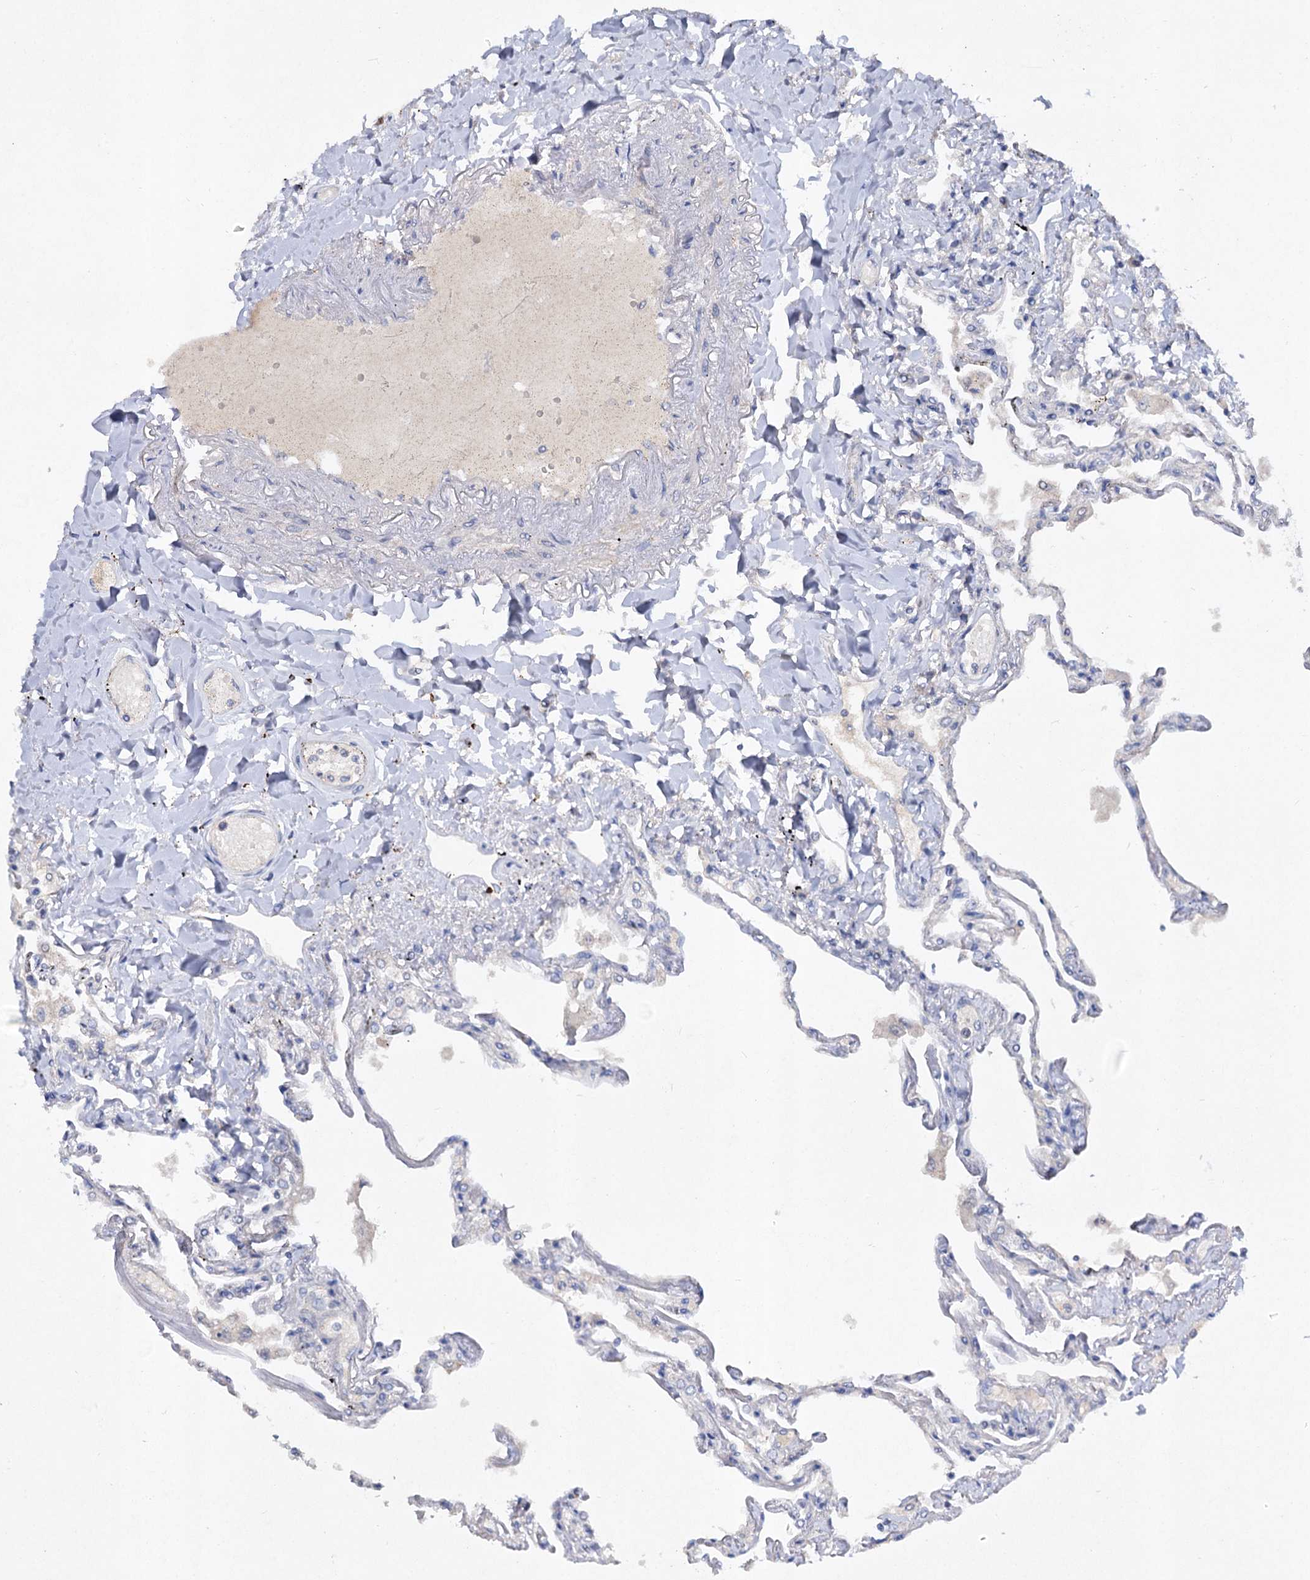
{"staining": {"intensity": "negative", "quantity": "none", "location": "none"}, "tissue": "lung", "cell_type": "Alveolar cells", "image_type": "normal", "snomed": [{"axis": "morphology", "description": "Normal tissue, NOS"}, {"axis": "topography", "description": "Lung"}], "caption": "A photomicrograph of human lung is negative for staining in alveolar cells. (Immunohistochemistry (ihc), brightfield microscopy, high magnification).", "gene": "ATP4A", "patient": {"sex": "female", "age": 67}}